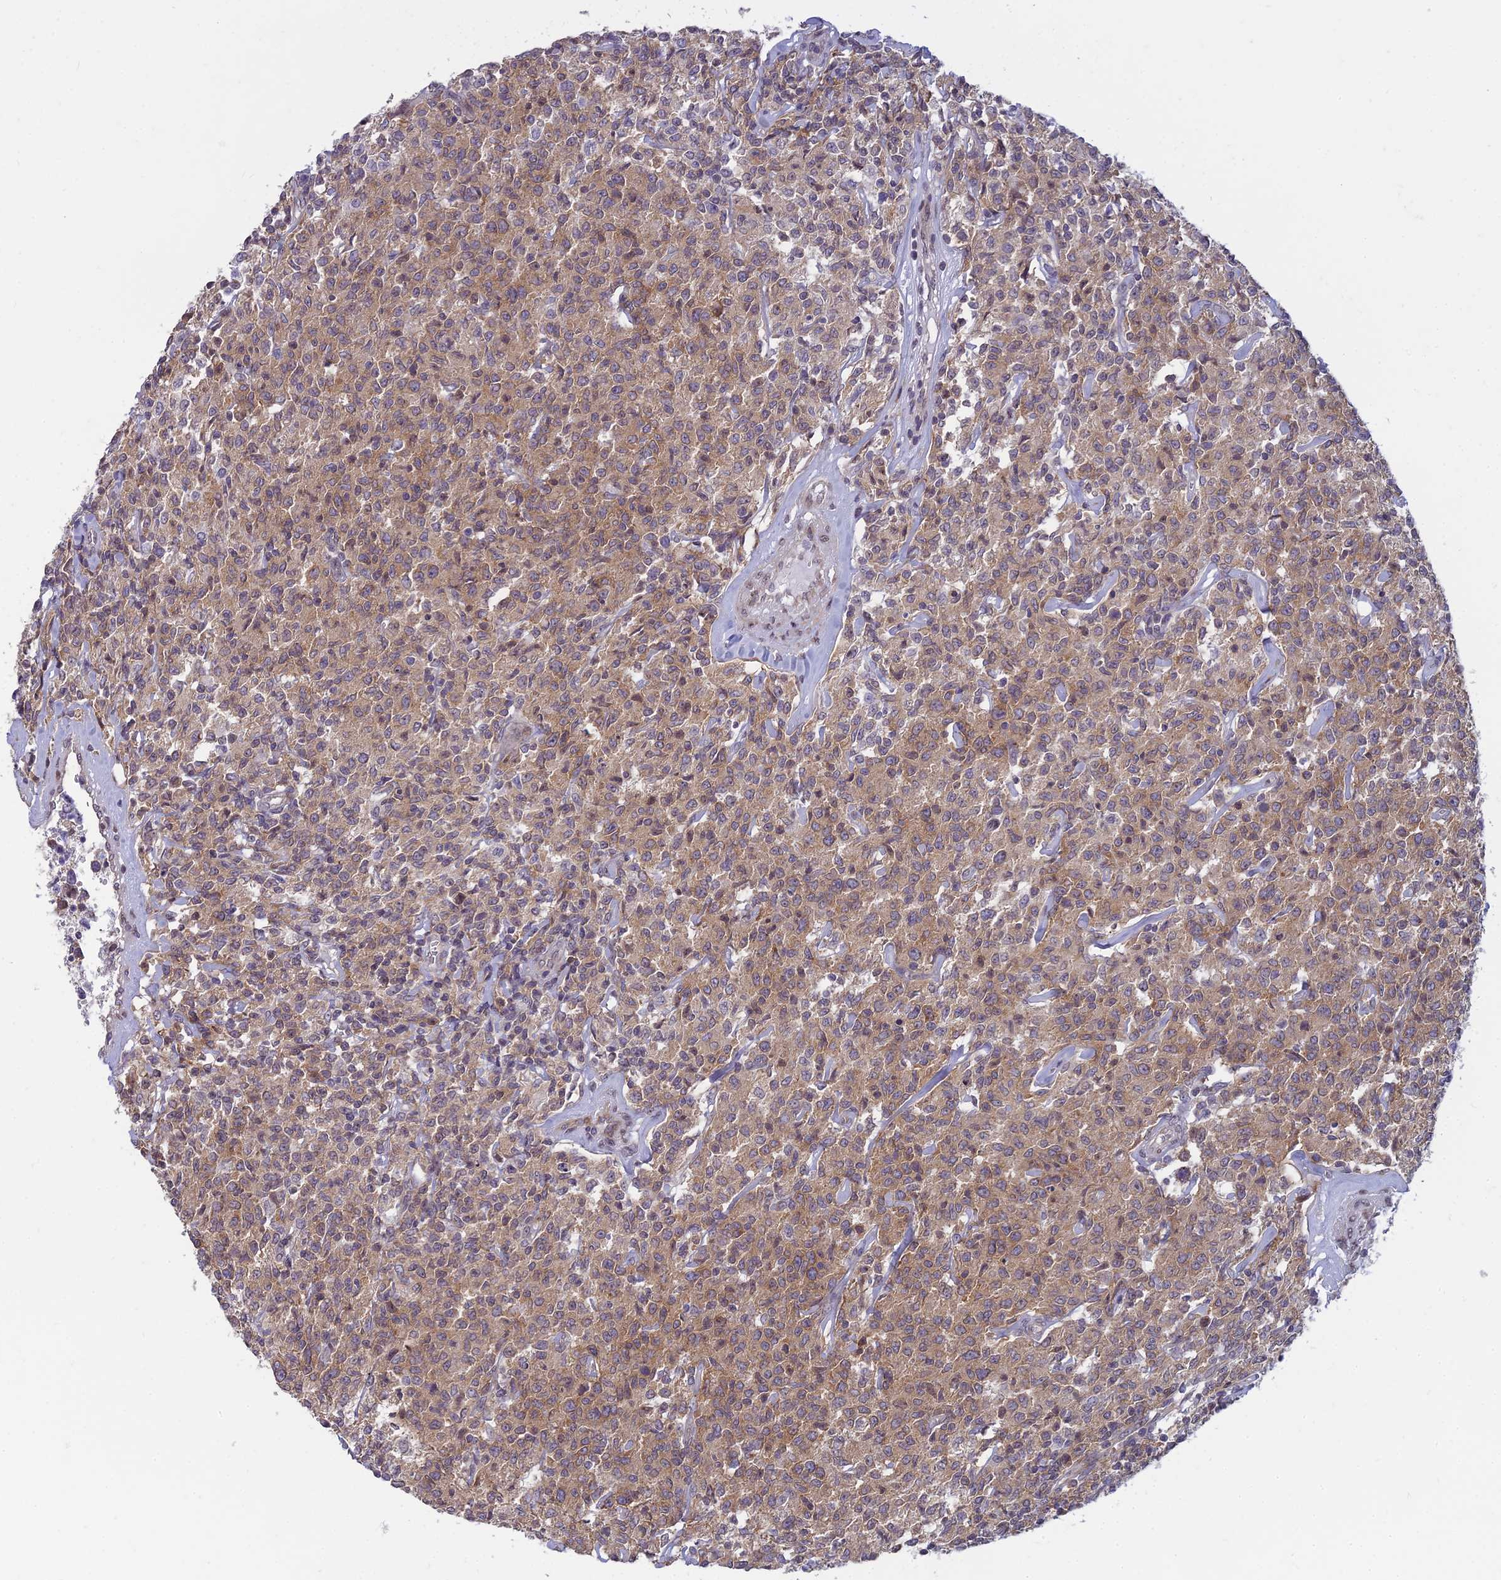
{"staining": {"intensity": "weak", "quantity": ">75%", "location": "cytoplasmic/membranous"}, "tissue": "lymphoma", "cell_type": "Tumor cells", "image_type": "cancer", "snomed": [{"axis": "morphology", "description": "Malignant lymphoma, non-Hodgkin's type, Low grade"}, {"axis": "topography", "description": "Small intestine"}], "caption": "A brown stain highlights weak cytoplasmic/membranous expression of a protein in malignant lymphoma, non-Hodgkin's type (low-grade) tumor cells.", "gene": "DTX2", "patient": {"sex": "female", "age": 59}}